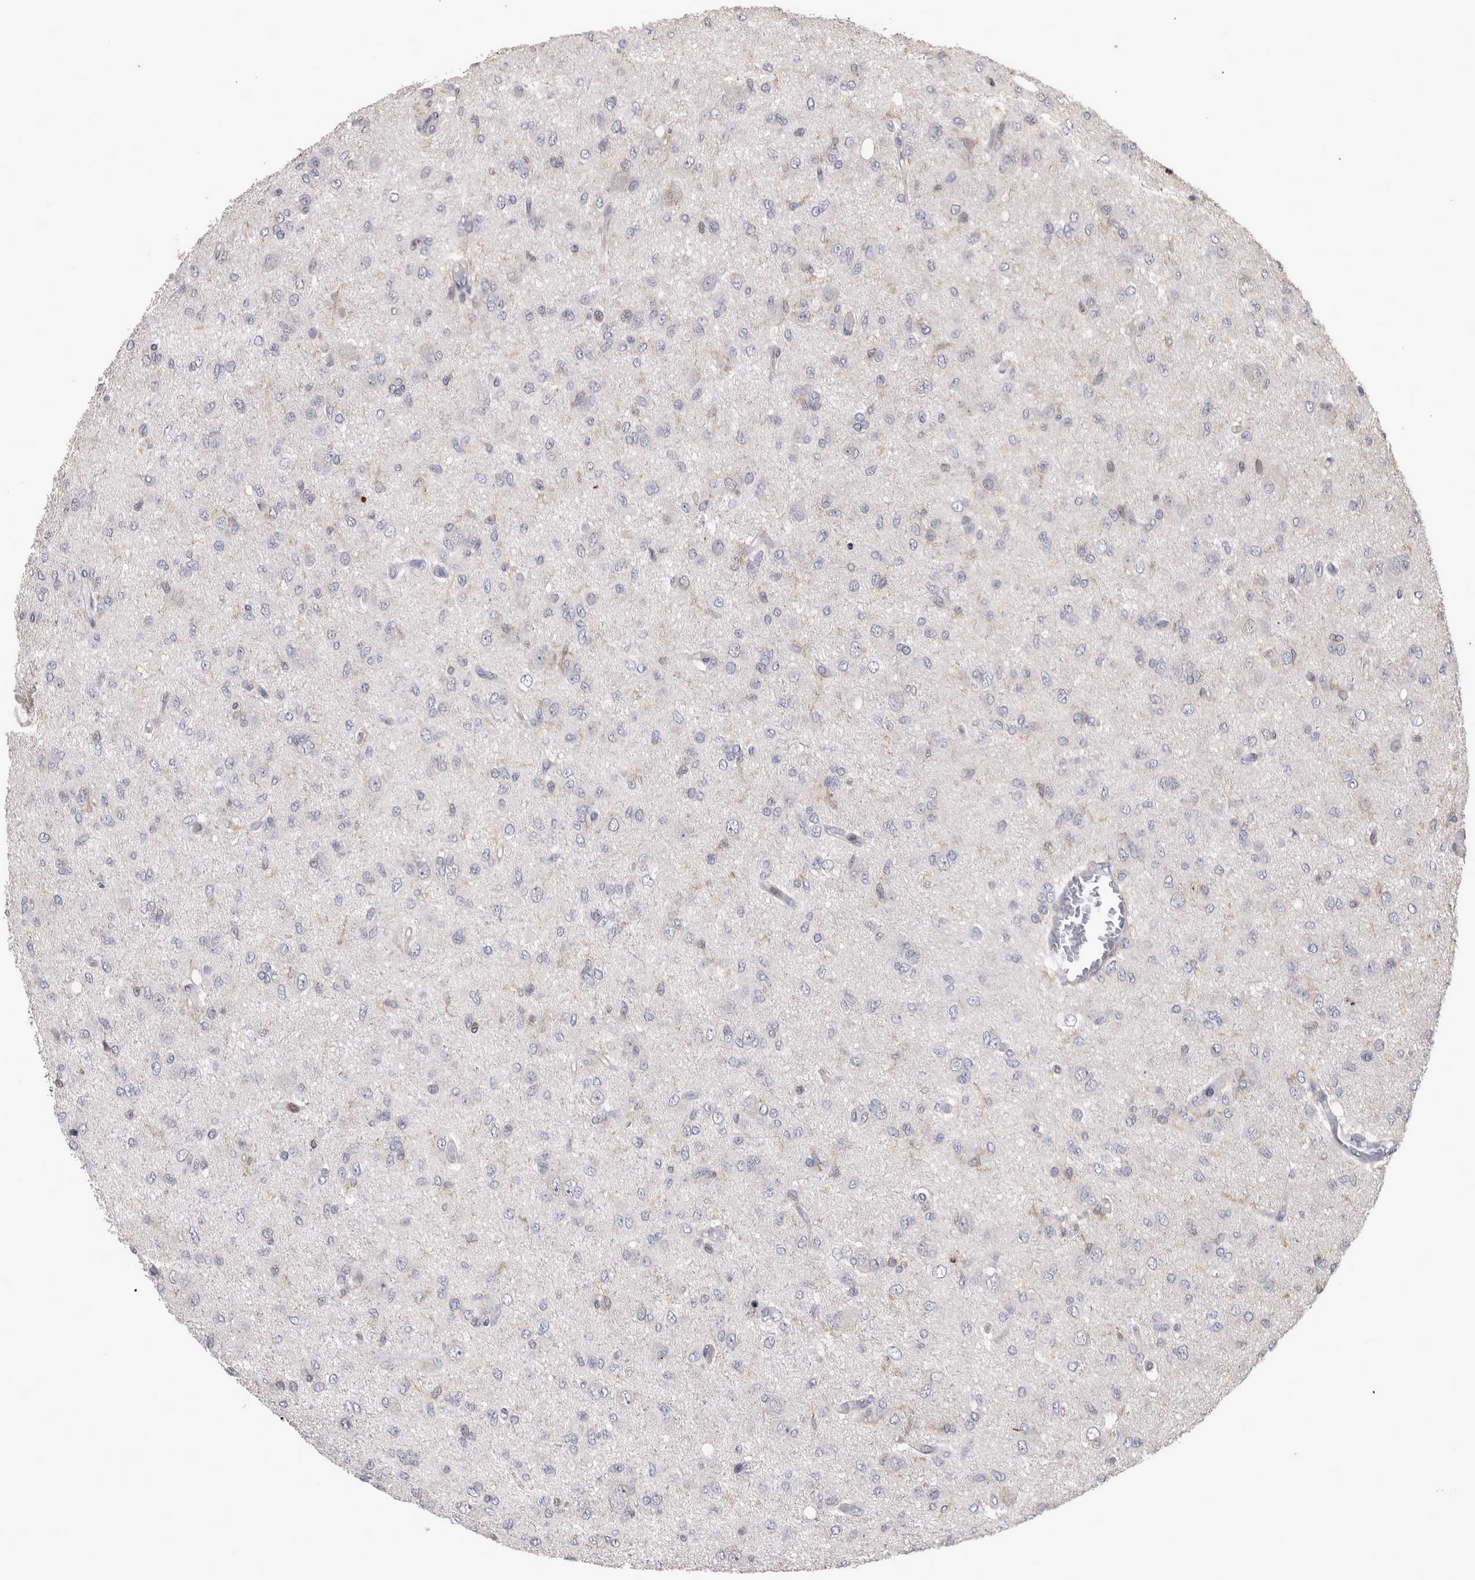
{"staining": {"intensity": "negative", "quantity": "none", "location": "none"}, "tissue": "glioma", "cell_type": "Tumor cells", "image_type": "cancer", "snomed": [{"axis": "morphology", "description": "Glioma, malignant, High grade"}, {"axis": "topography", "description": "Brain"}], "caption": "Immunohistochemical staining of human glioma exhibits no significant expression in tumor cells. (DAB IHC visualized using brightfield microscopy, high magnification).", "gene": "SPATA48", "patient": {"sex": "female", "age": 59}}